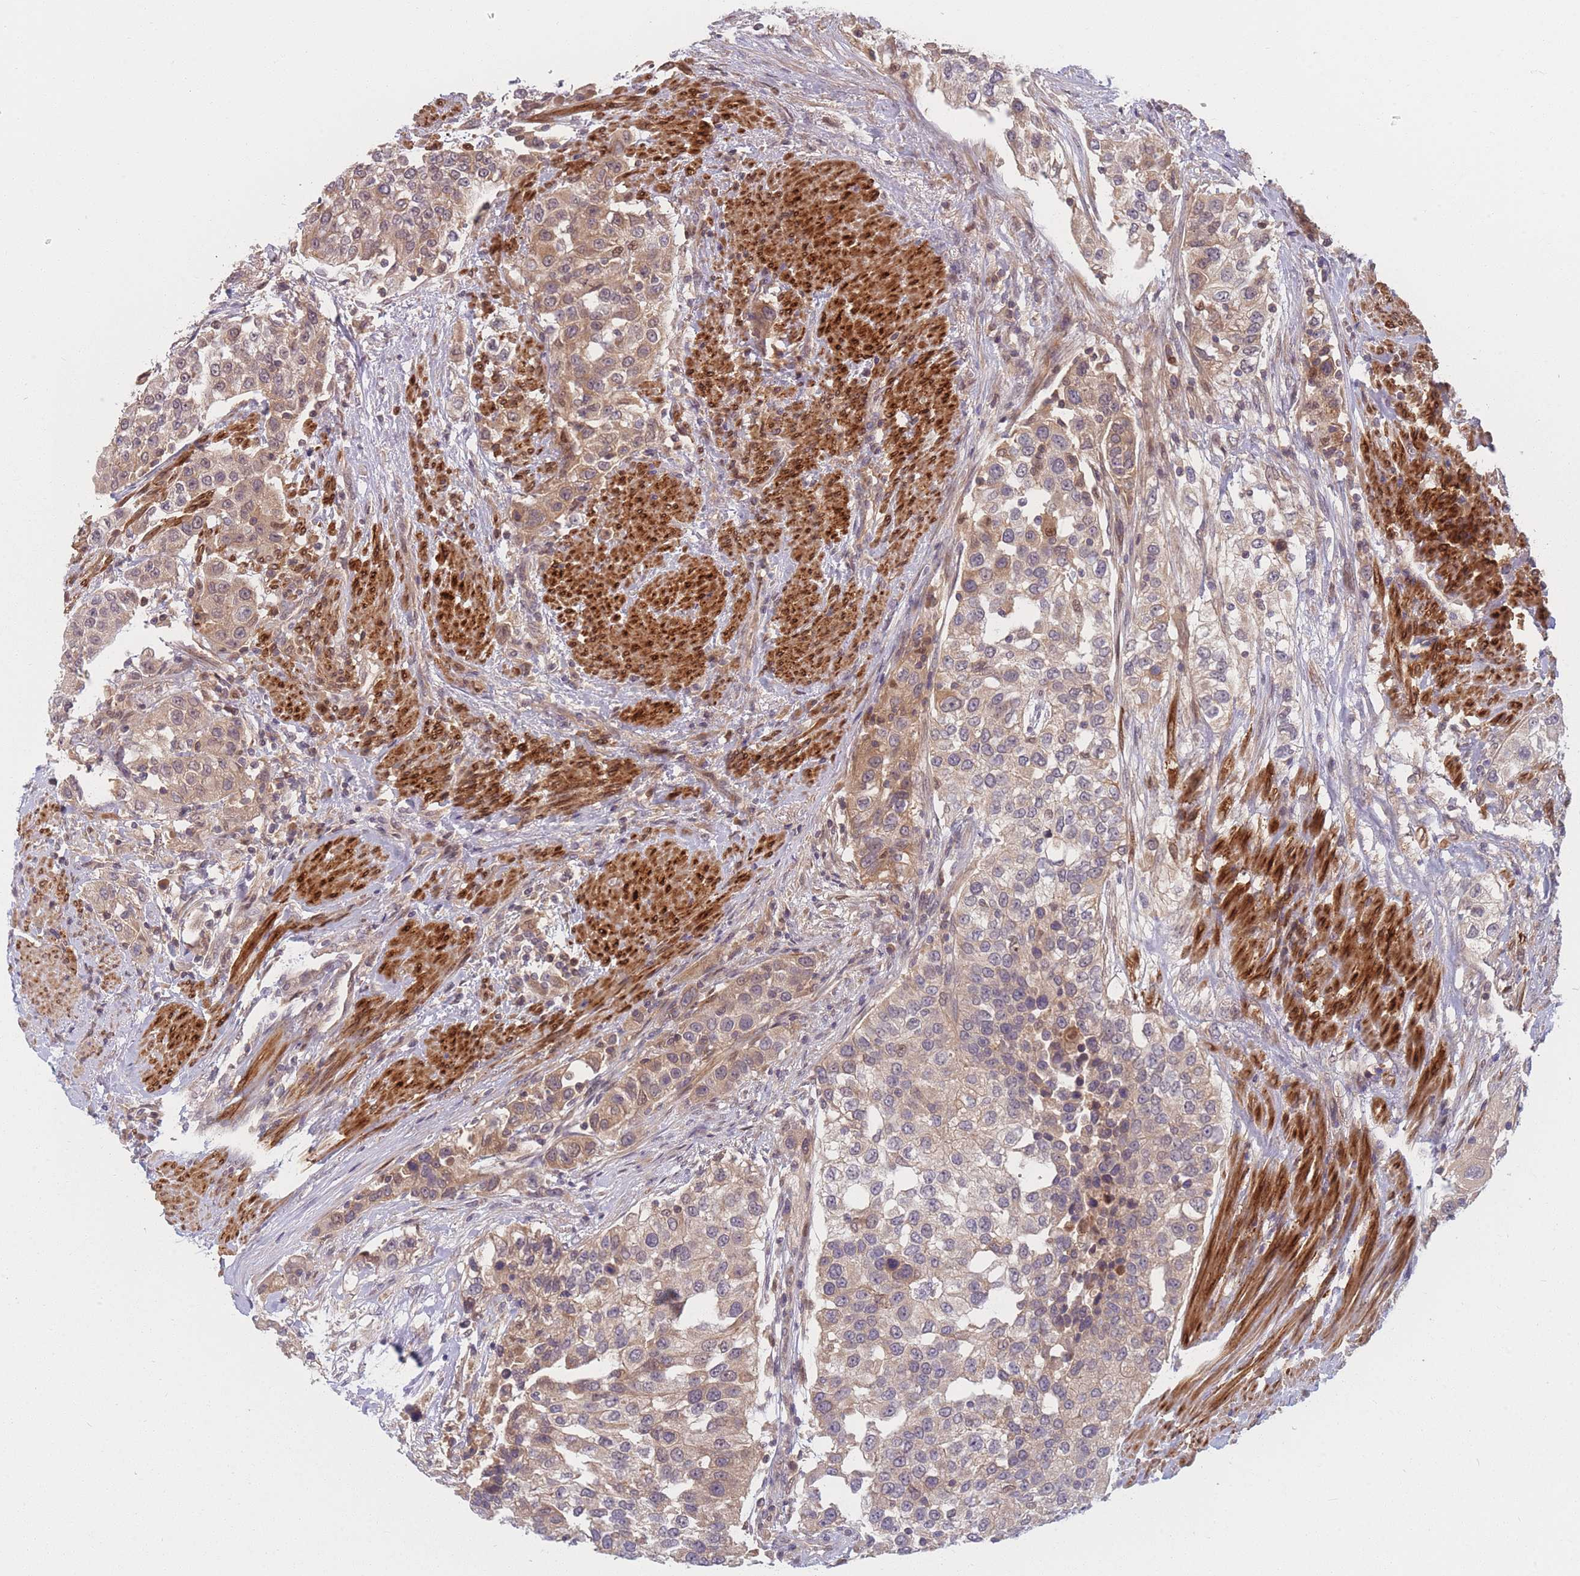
{"staining": {"intensity": "moderate", "quantity": "25%-75%", "location": "cytoplasmic/membranous"}, "tissue": "urothelial cancer", "cell_type": "Tumor cells", "image_type": "cancer", "snomed": [{"axis": "morphology", "description": "Urothelial carcinoma, High grade"}, {"axis": "topography", "description": "Urinary bladder"}], "caption": "Immunohistochemical staining of urothelial cancer demonstrates medium levels of moderate cytoplasmic/membranous protein expression in approximately 25%-75% of tumor cells.", "gene": "FAM153A", "patient": {"sex": "female", "age": 80}}